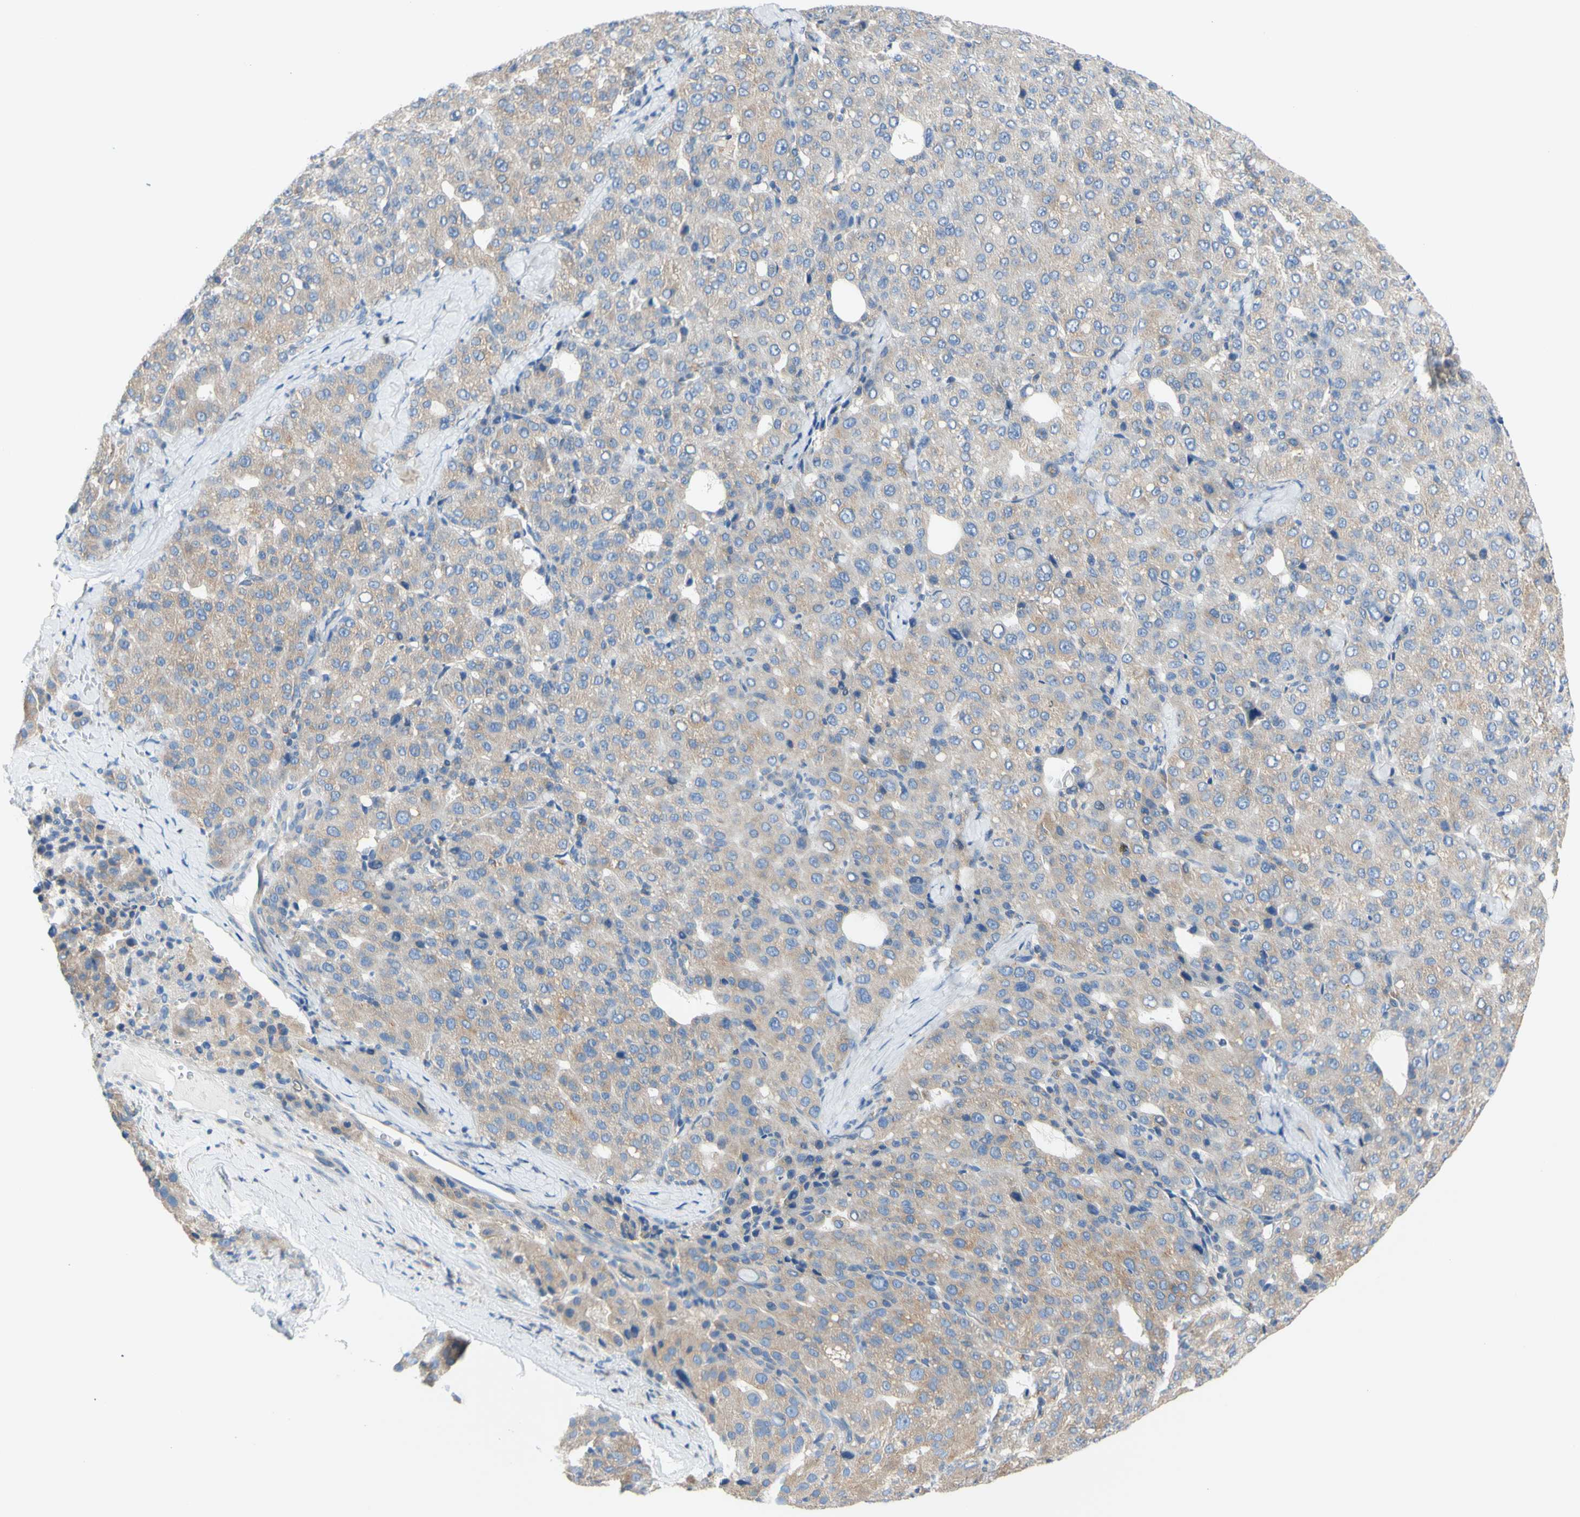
{"staining": {"intensity": "weak", "quantity": "<25%", "location": "cytoplasmic/membranous"}, "tissue": "liver cancer", "cell_type": "Tumor cells", "image_type": "cancer", "snomed": [{"axis": "morphology", "description": "Carcinoma, Hepatocellular, NOS"}, {"axis": "topography", "description": "Liver"}], "caption": "IHC of human hepatocellular carcinoma (liver) exhibits no positivity in tumor cells.", "gene": "RETREG2", "patient": {"sex": "male", "age": 65}}